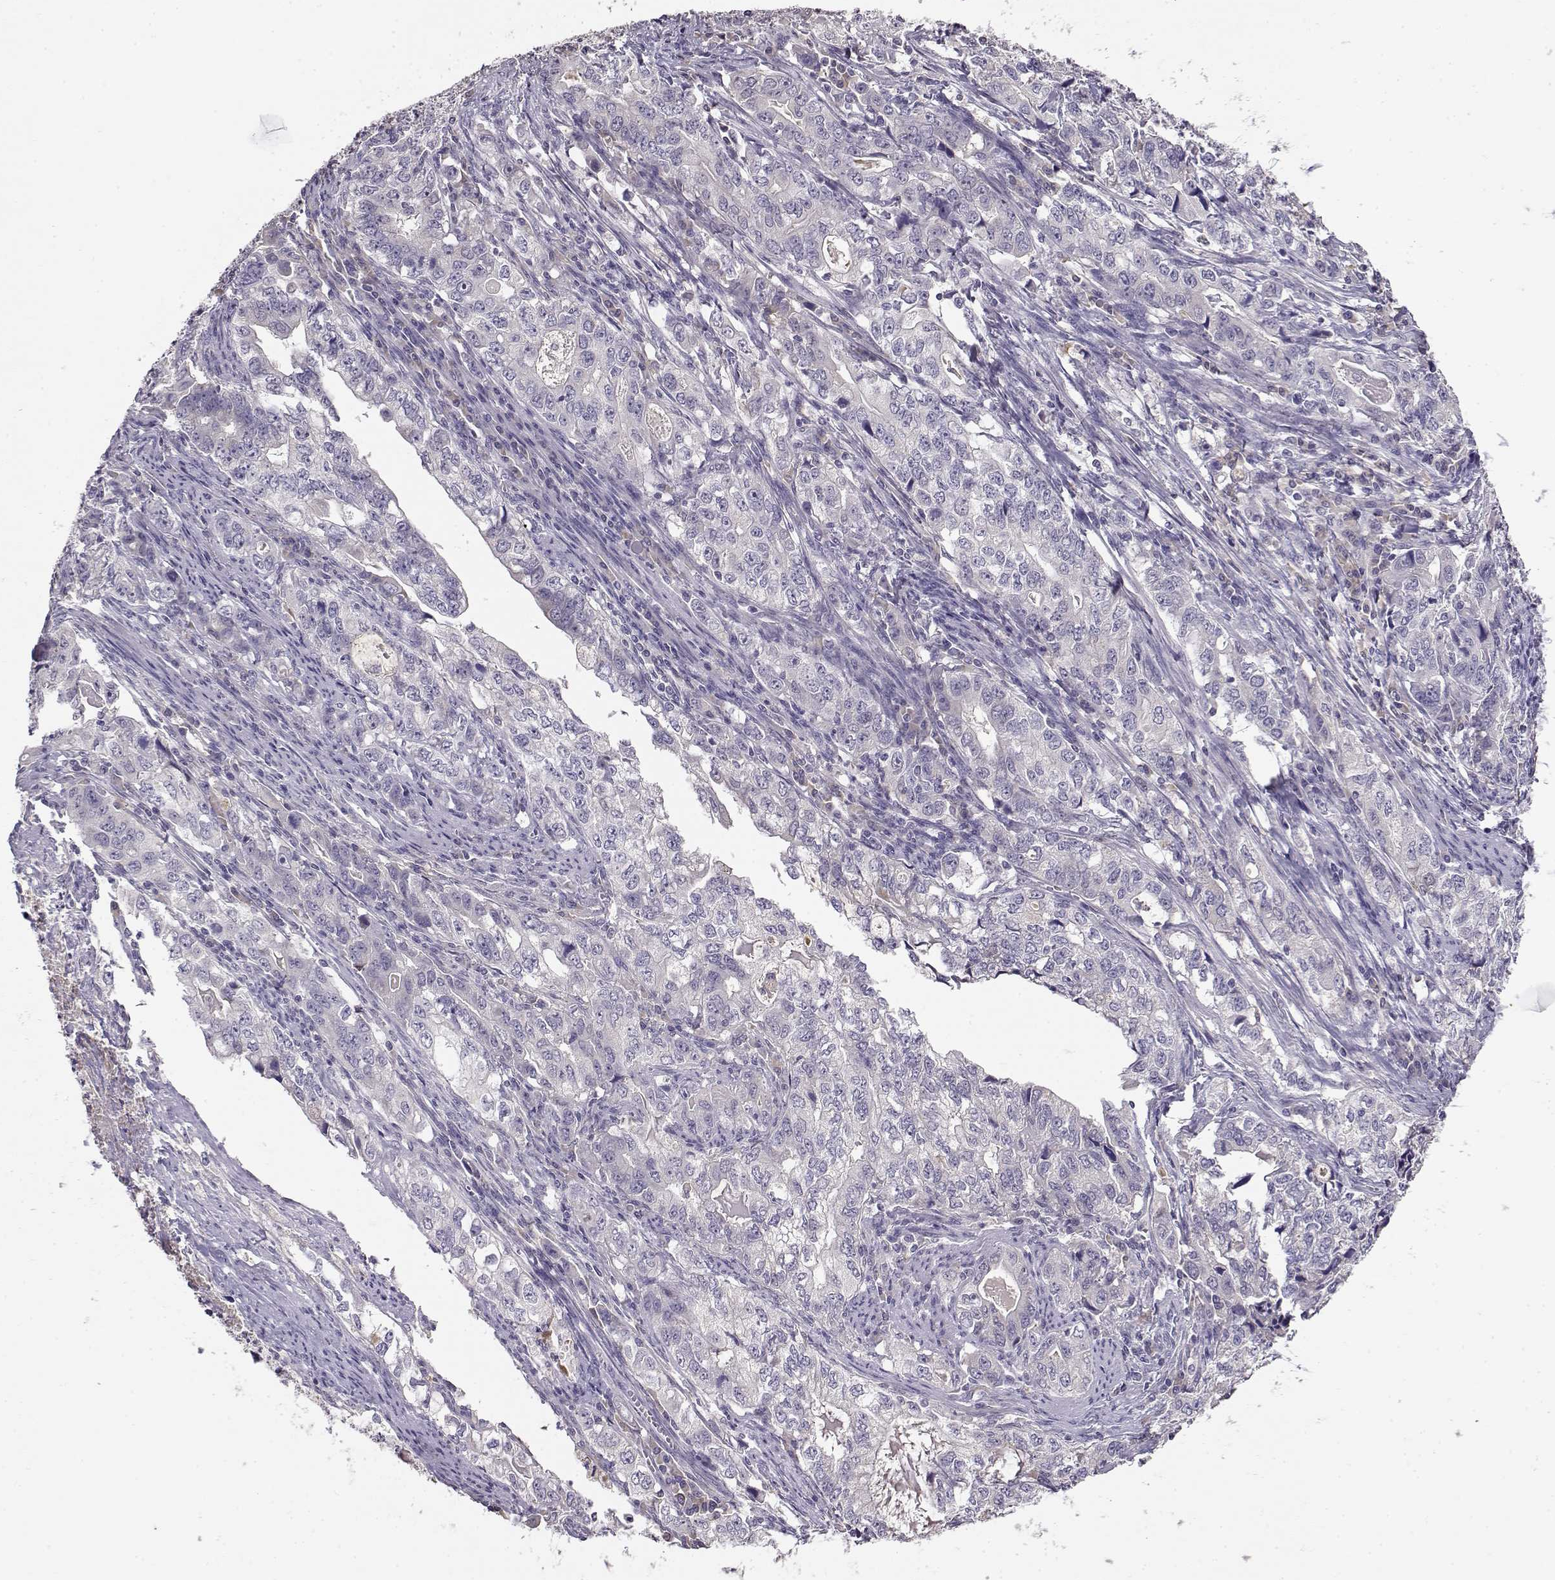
{"staining": {"intensity": "negative", "quantity": "none", "location": "none"}, "tissue": "stomach cancer", "cell_type": "Tumor cells", "image_type": "cancer", "snomed": [{"axis": "morphology", "description": "Adenocarcinoma, NOS"}, {"axis": "topography", "description": "Stomach, lower"}], "caption": "Tumor cells show no significant staining in adenocarcinoma (stomach).", "gene": "TACR1", "patient": {"sex": "female", "age": 72}}